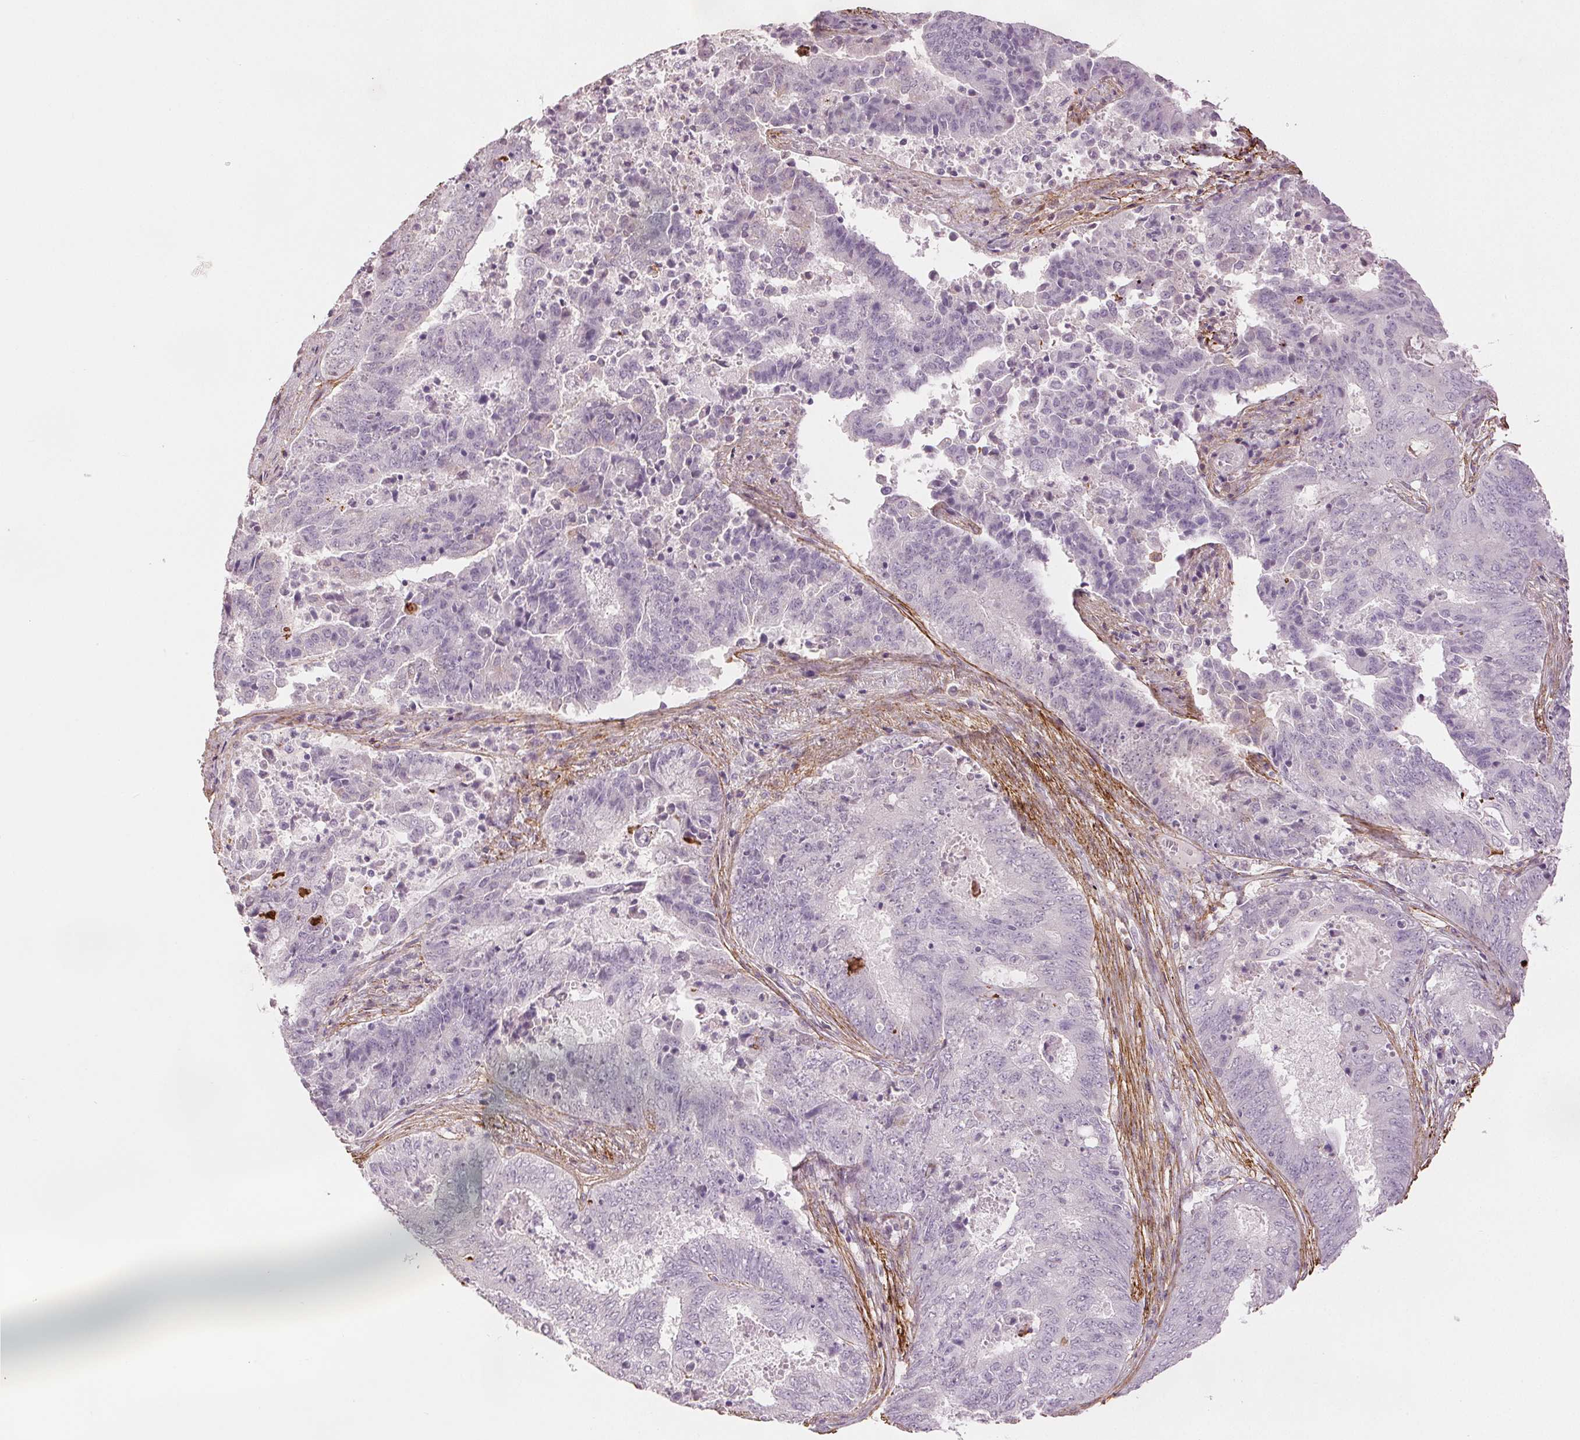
{"staining": {"intensity": "negative", "quantity": "none", "location": "none"}, "tissue": "endometrial cancer", "cell_type": "Tumor cells", "image_type": "cancer", "snomed": [{"axis": "morphology", "description": "Adenocarcinoma, NOS"}, {"axis": "topography", "description": "Endometrium"}], "caption": "Tumor cells are negative for brown protein staining in adenocarcinoma (endometrial). (DAB immunohistochemistry, high magnification).", "gene": "FBN1", "patient": {"sex": "female", "age": 62}}